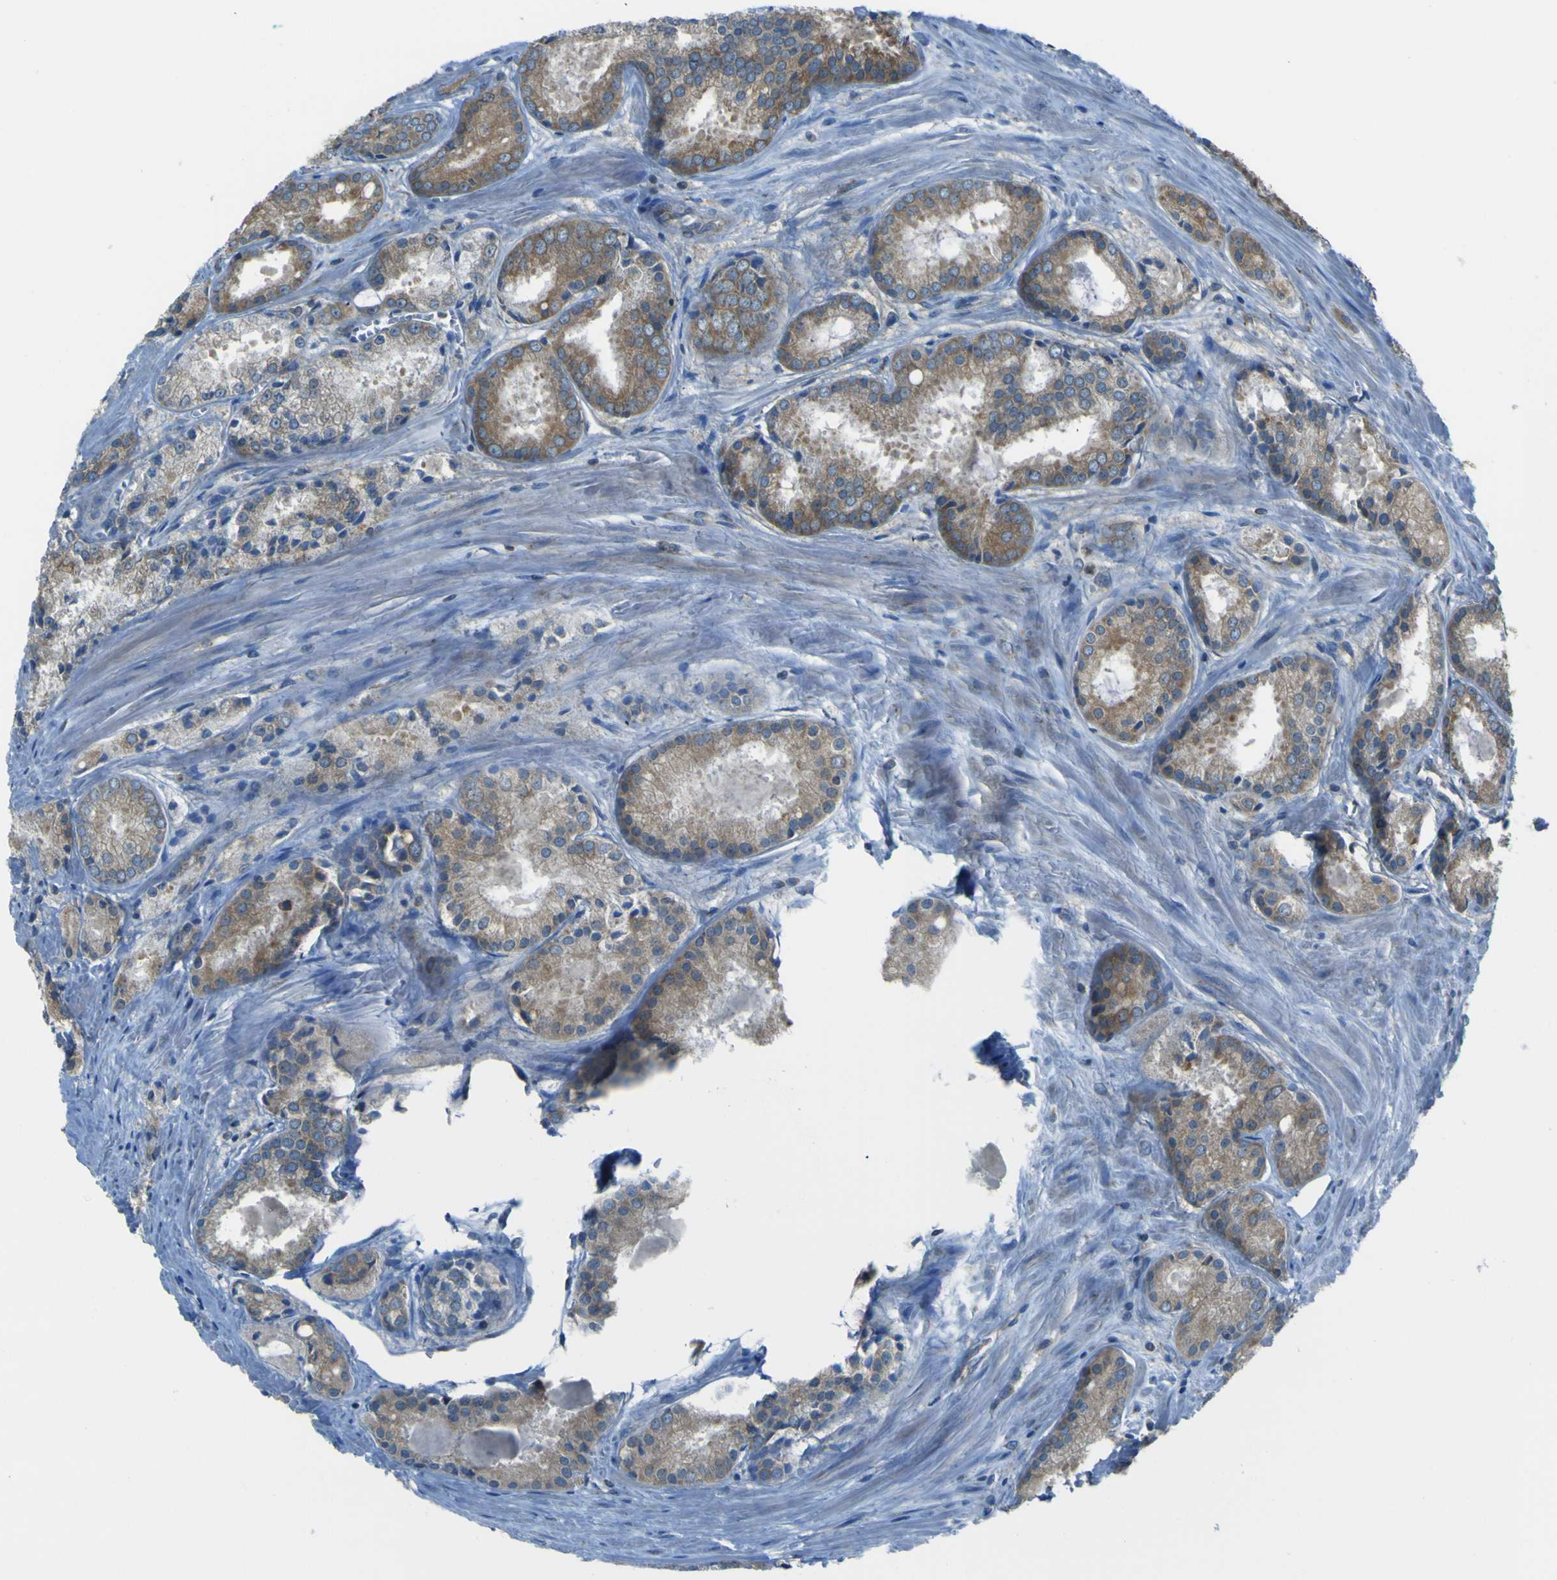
{"staining": {"intensity": "moderate", "quantity": ">75%", "location": "cytoplasmic/membranous"}, "tissue": "prostate cancer", "cell_type": "Tumor cells", "image_type": "cancer", "snomed": [{"axis": "morphology", "description": "Adenocarcinoma, Low grade"}, {"axis": "topography", "description": "Prostate"}], "caption": "The image shows immunohistochemical staining of prostate low-grade adenocarcinoma. There is moderate cytoplasmic/membranous staining is present in approximately >75% of tumor cells.", "gene": "STIM1", "patient": {"sex": "male", "age": 64}}